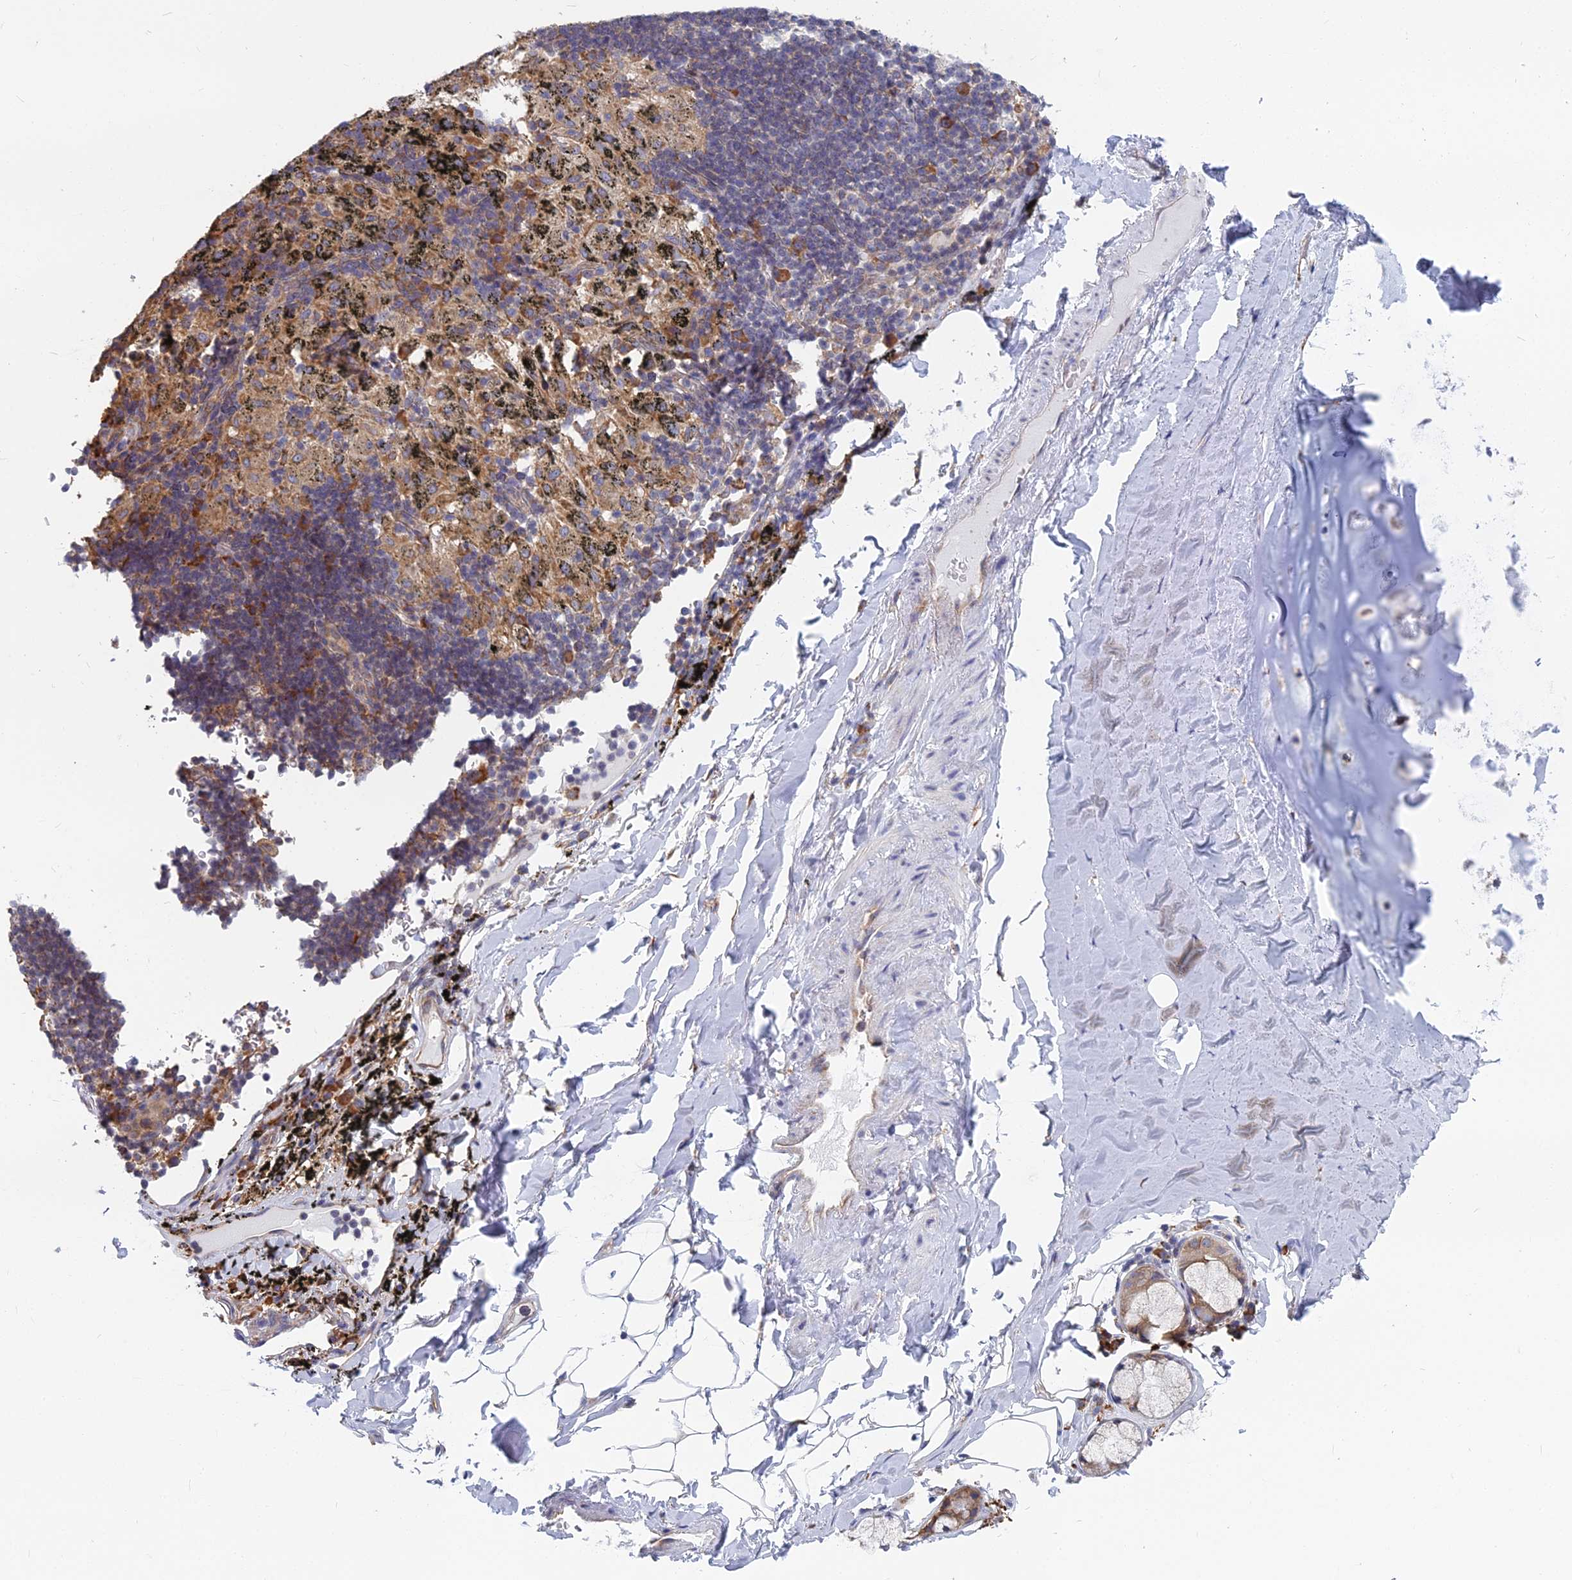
{"staining": {"intensity": "negative", "quantity": "none", "location": "none"}, "tissue": "adipose tissue", "cell_type": "Adipocytes", "image_type": "normal", "snomed": [{"axis": "morphology", "description": "Normal tissue, NOS"}, {"axis": "topography", "description": "Lymph node"}, {"axis": "topography", "description": "Bronchus"}], "caption": "The IHC histopathology image has no significant positivity in adipocytes of adipose tissue.", "gene": "KIAA1143", "patient": {"sex": "male", "age": 63}}